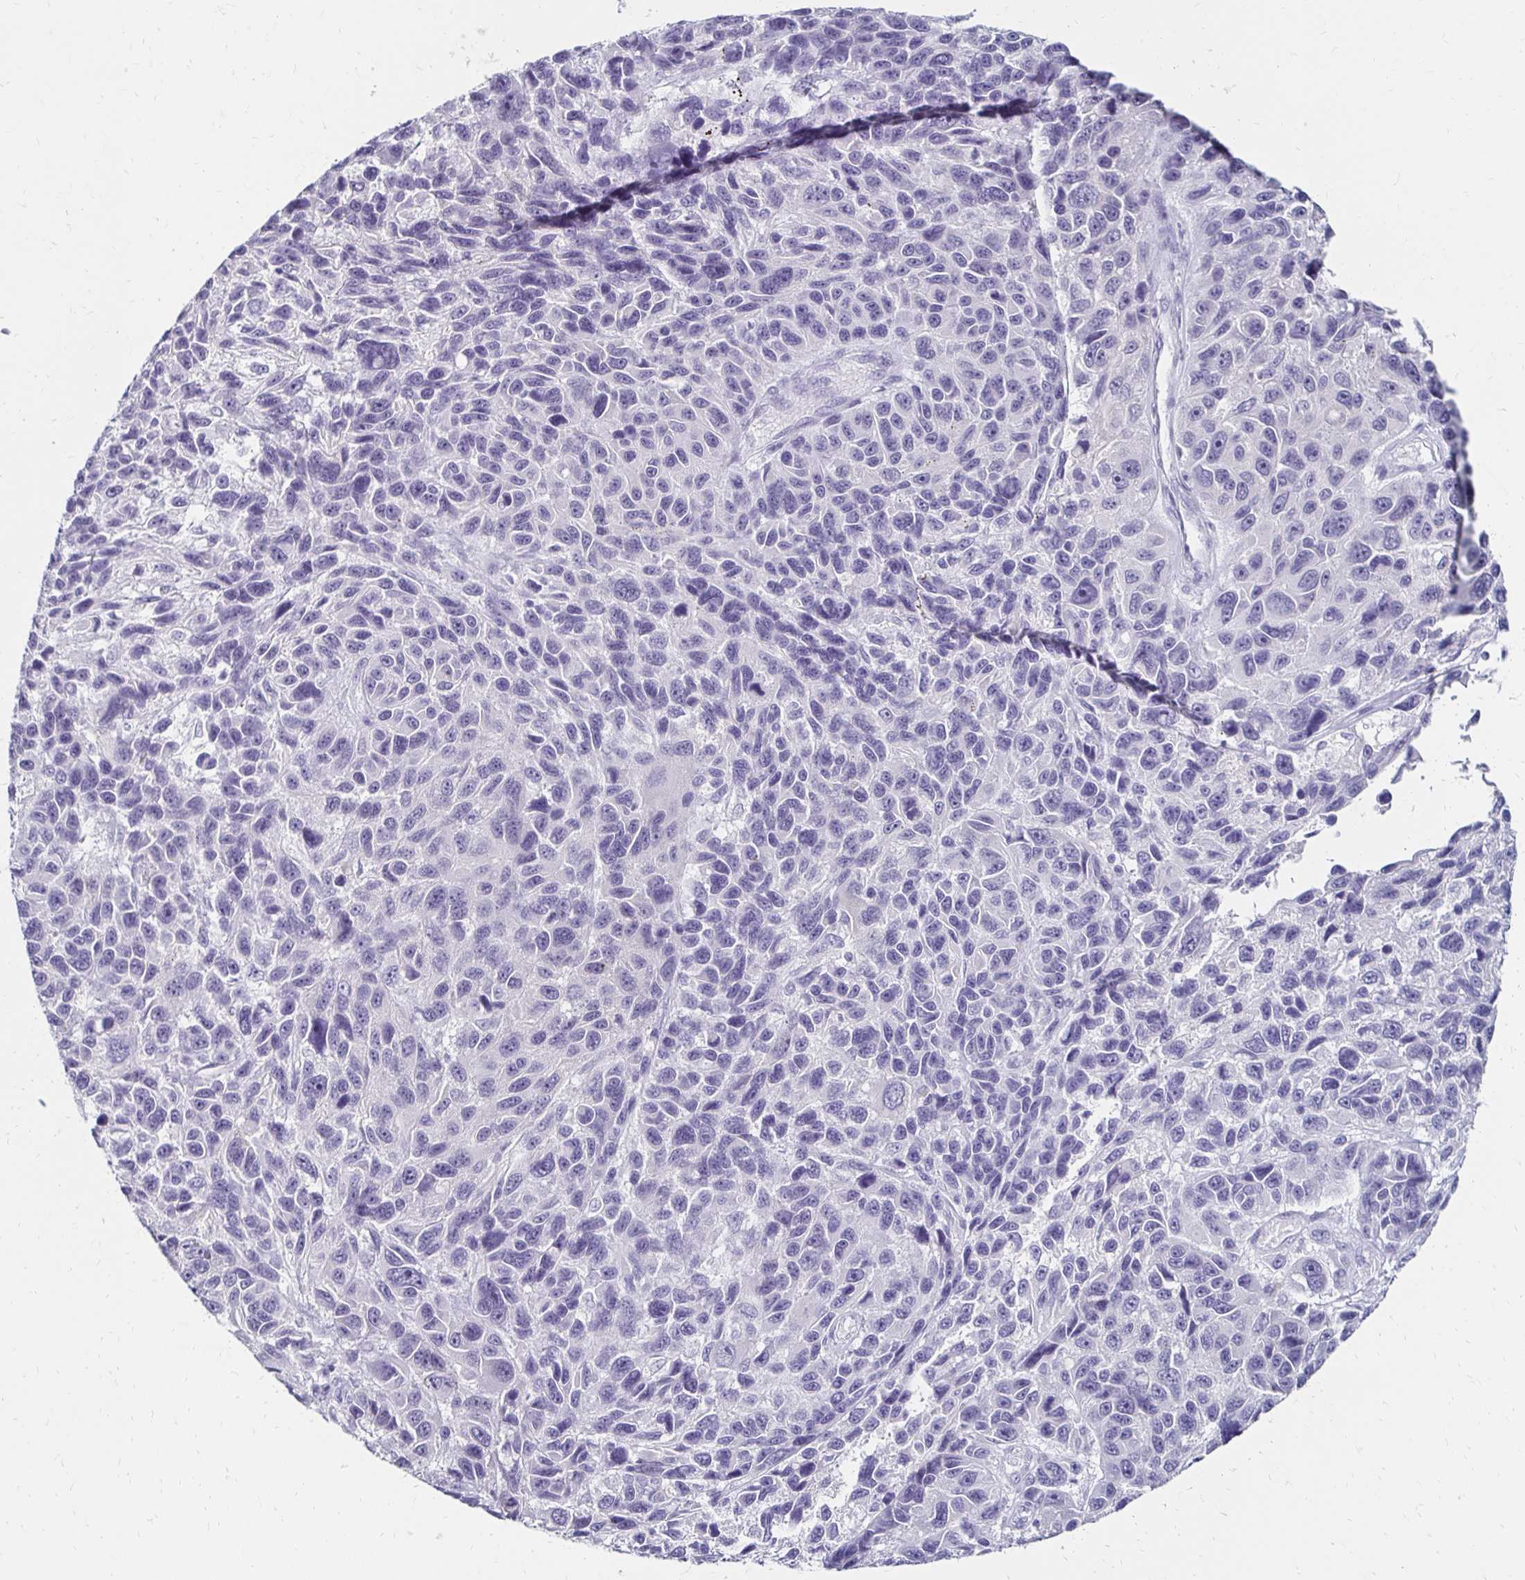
{"staining": {"intensity": "negative", "quantity": "none", "location": "none"}, "tissue": "melanoma", "cell_type": "Tumor cells", "image_type": "cancer", "snomed": [{"axis": "morphology", "description": "Malignant melanoma, NOS"}, {"axis": "topography", "description": "Skin"}], "caption": "Melanoma was stained to show a protein in brown. There is no significant staining in tumor cells.", "gene": "TOMM34", "patient": {"sex": "male", "age": 53}}